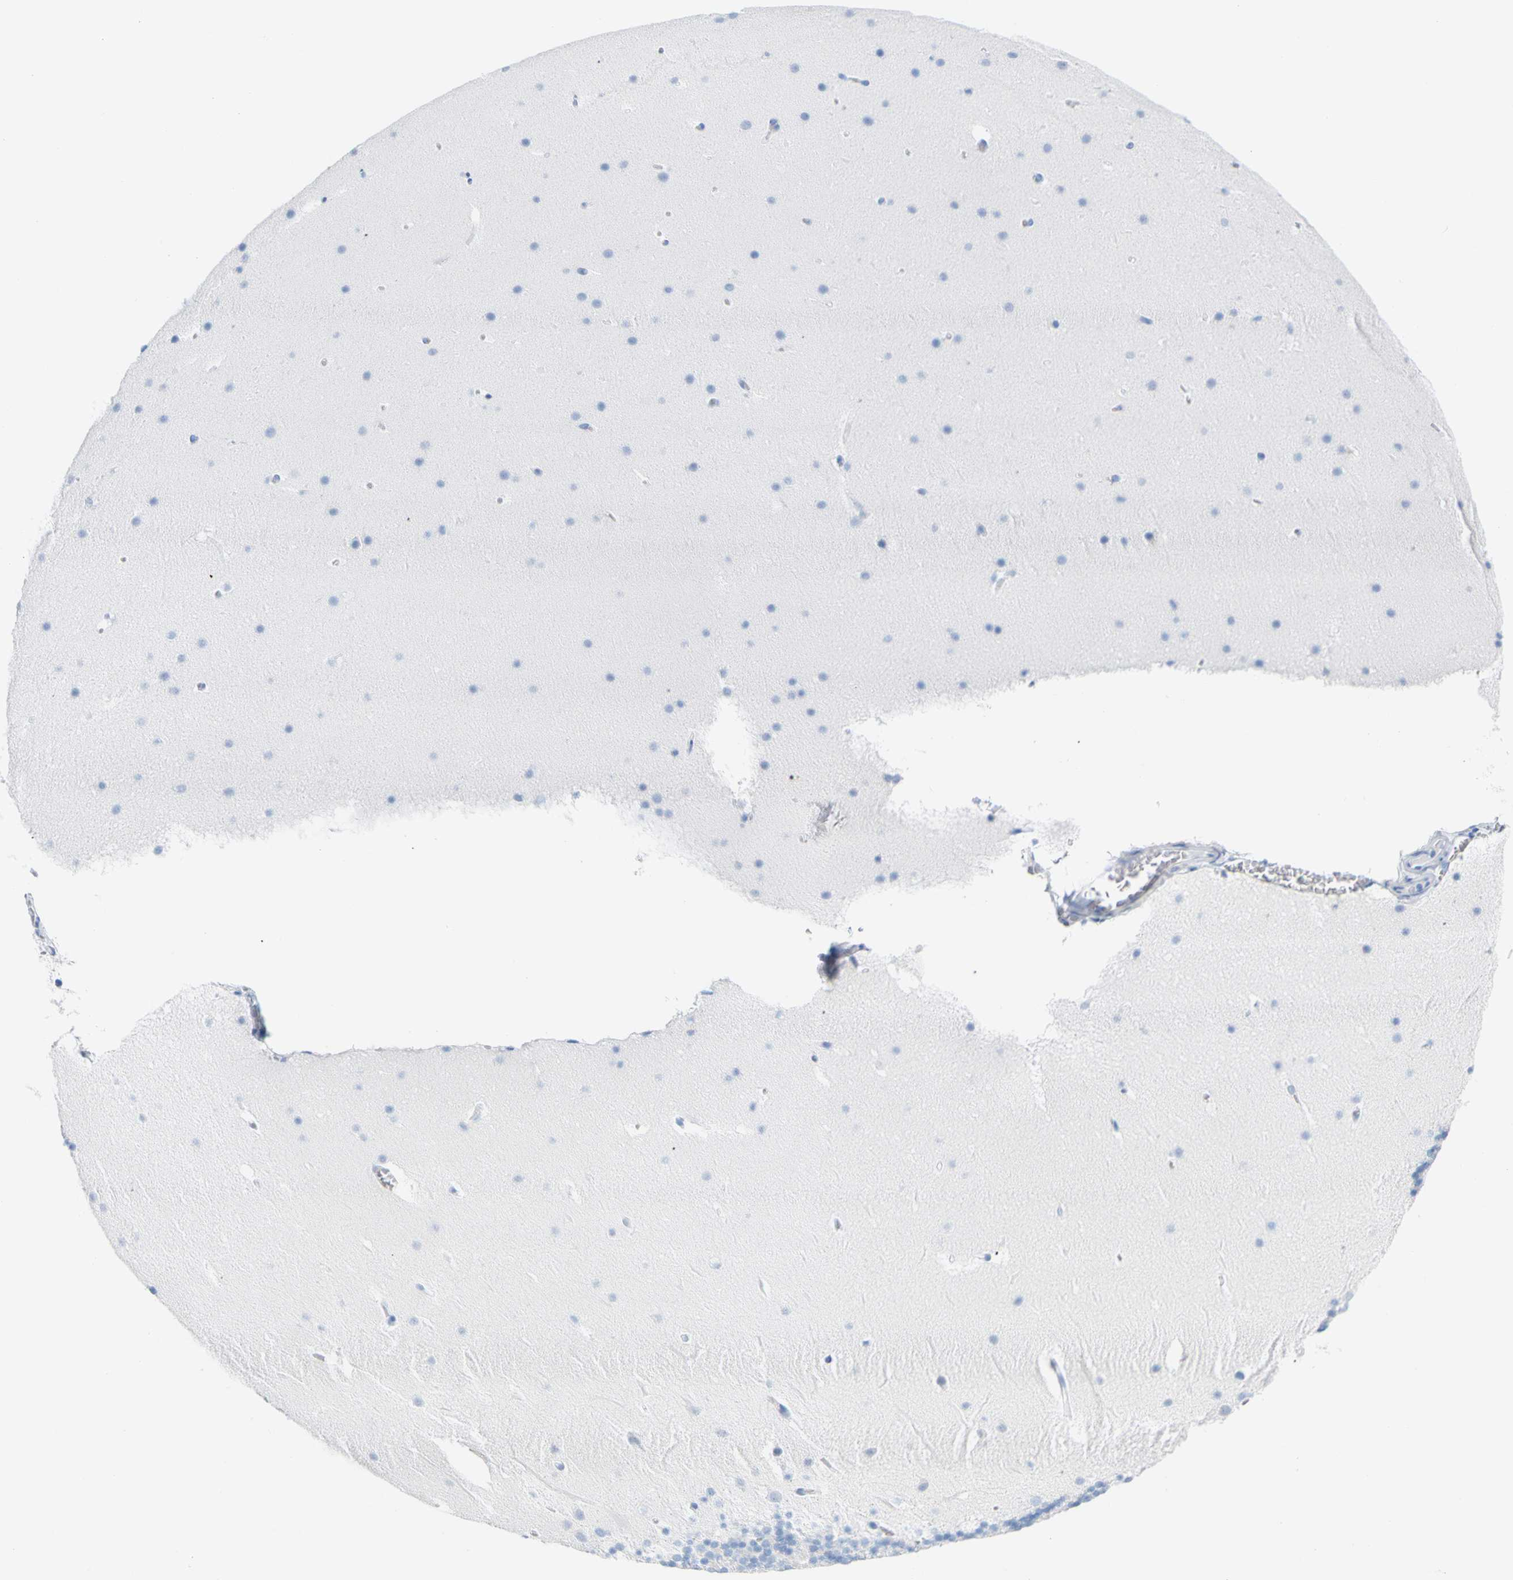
{"staining": {"intensity": "negative", "quantity": "none", "location": "none"}, "tissue": "cerebellum", "cell_type": "Cells in granular layer", "image_type": "normal", "snomed": [{"axis": "morphology", "description": "Normal tissue, NOS"}, {"axis": "topography", "description": "Cerebellum"}], "caption": "The micrograph shows no significant positivity in cells in granular layer of cerebellum.", "gene": "OPN1SW", "patient": {"sex": "male", "age": 45}}